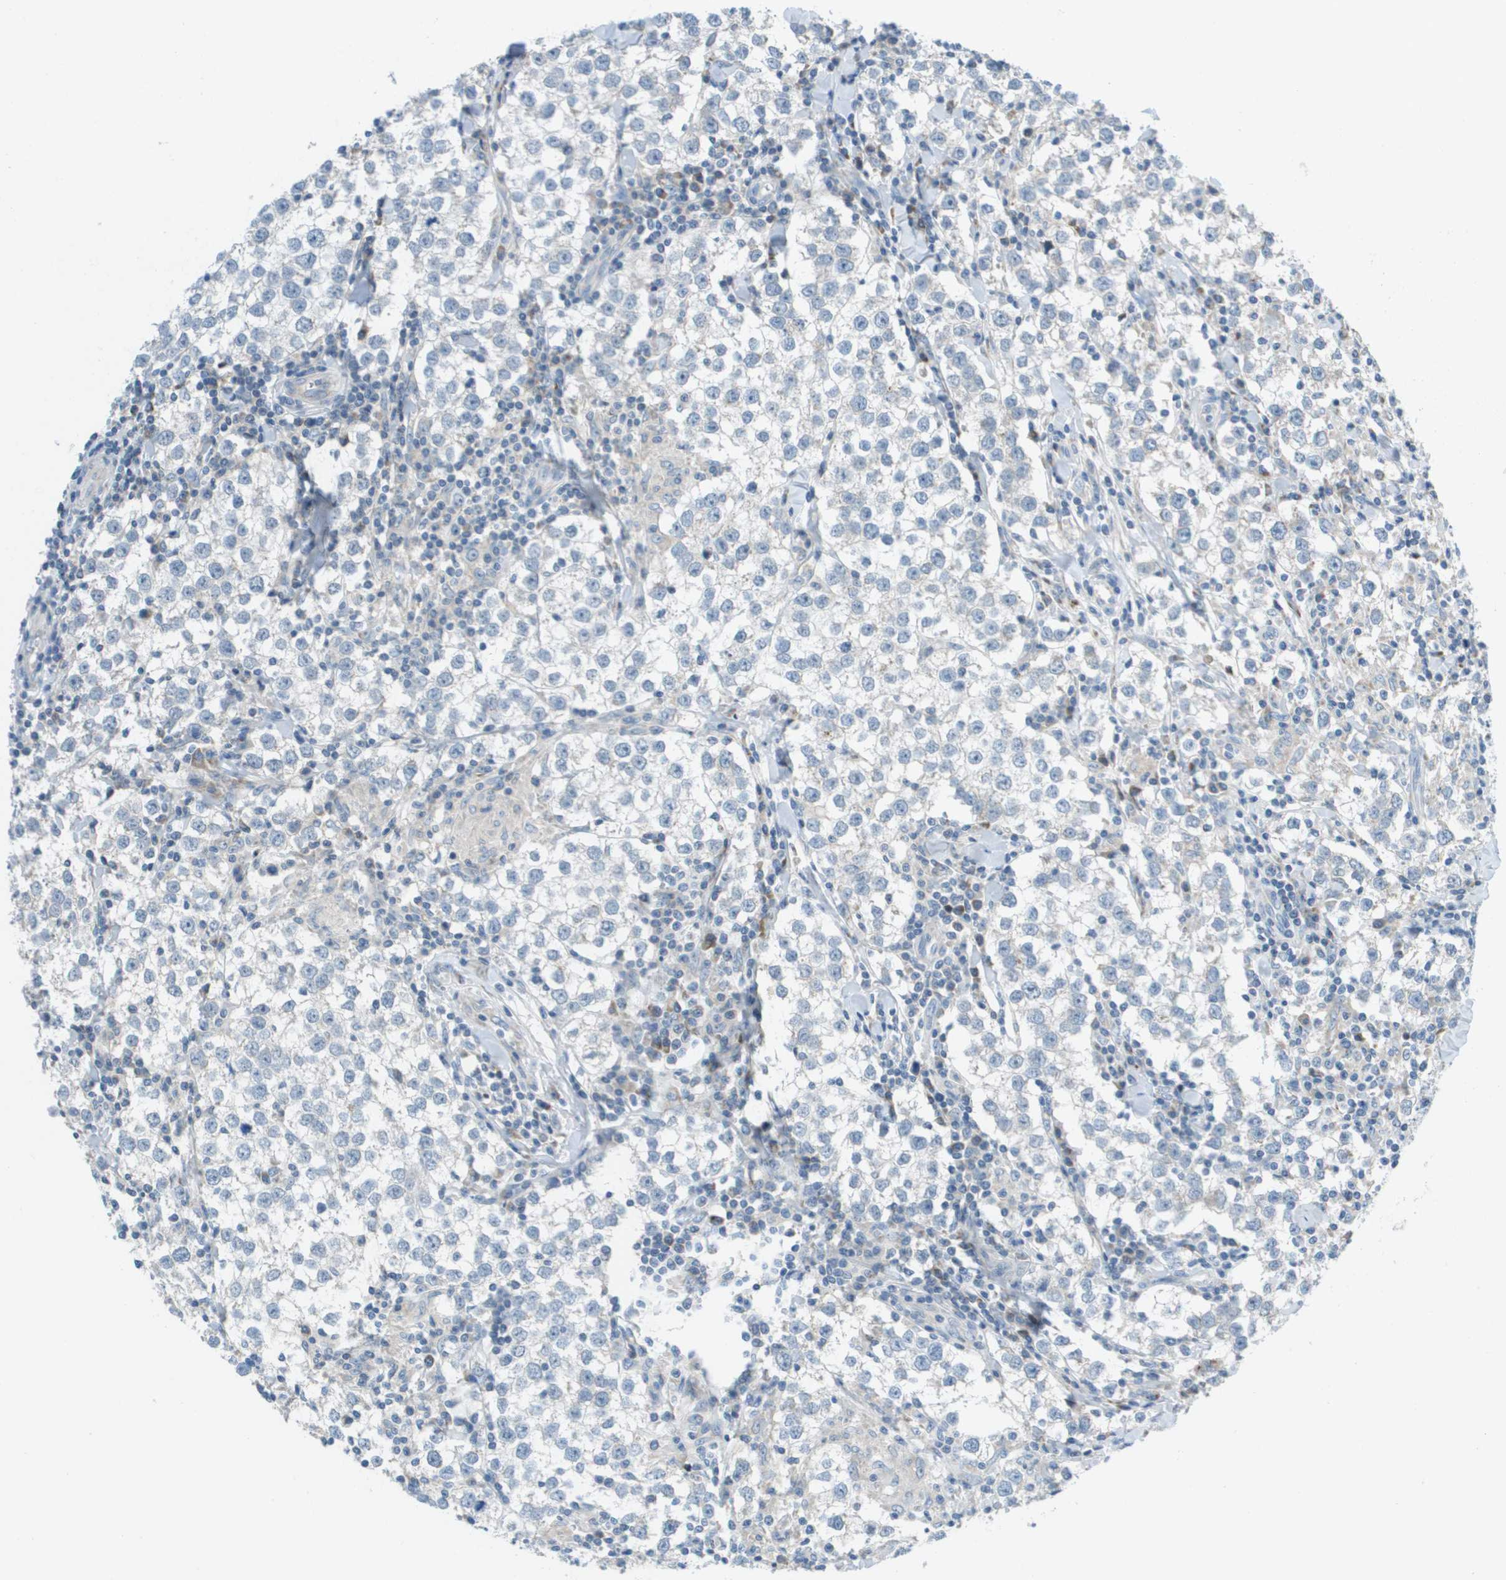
{"staining": {"intensity": "negative", "quantity": "none", "location": "none"}, "tissue": "testis cancer", "cell_type": "Tumor cells", "image_type": "cancer", "snomed": [{"axis": "morphology", "description": "Seminoma, NOS"}, {"axis": "morphology", "description": "Carcinoma, Embryonal, NOS"}, {"axis": "topography", "description": "Testis"}], "caption": "An immunohistochemistry image of seminoma (testis) is shown. There is no staining in tumor cells of seminoma (testis).", "gene": "GALNT6", "patient": {"sex": "male", "age": 36}}